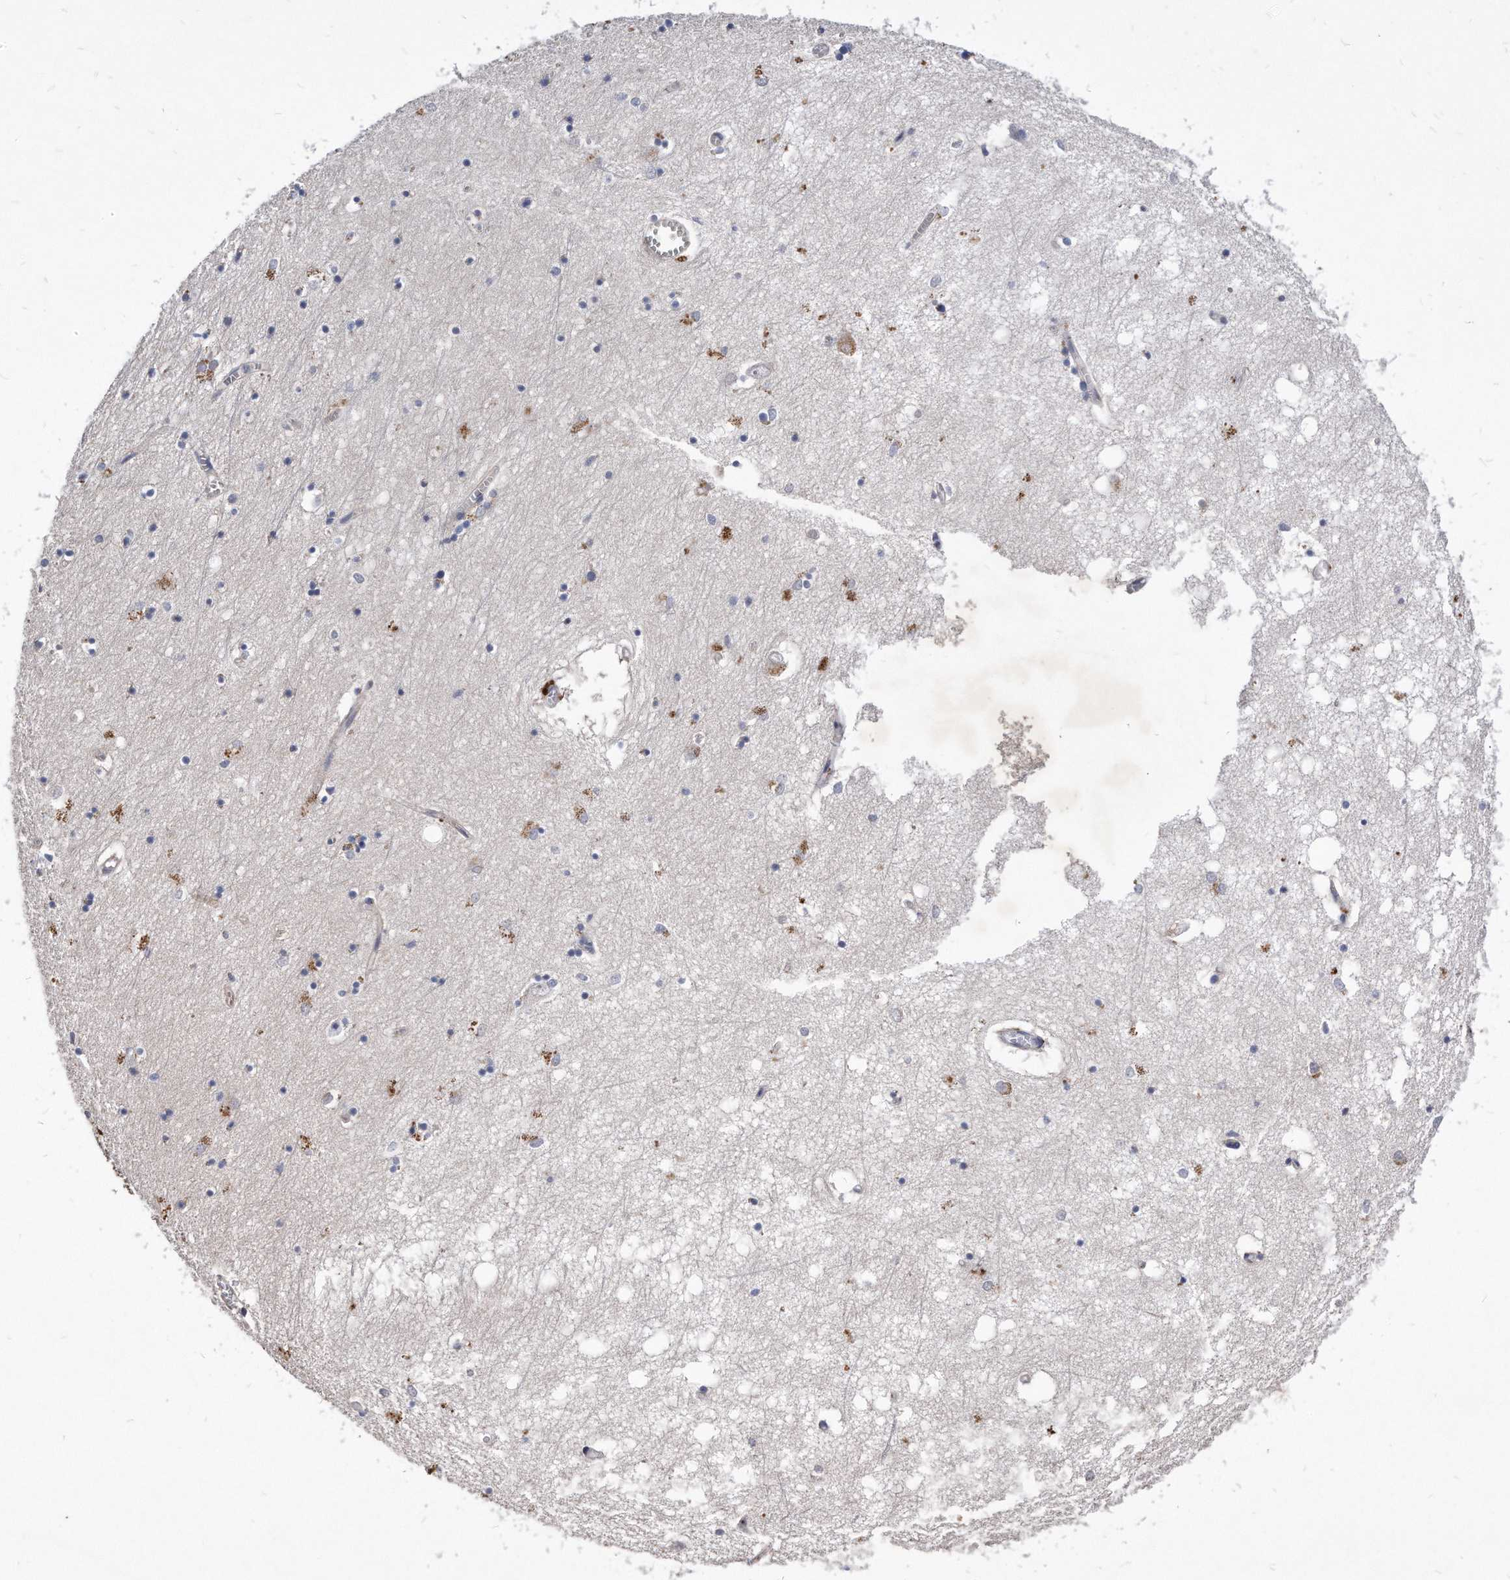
{"staining": {"intensity": "moderate", "quantity": "<25%", "location": "cytoplasmic/membranous"}, "tissue": "hippocampus", "cell_type": "Glial cells", "image_type": "normal", "snomed": [{"axis": "morphology", "description": "Normal tissue, NOS"}, {"axis": "topography", "description": "Hippocampus"}], "caption": "Glial cells show moderate cytoplasmic/membranous positivity in approximately <25% of cells in benign hippocampus.", "gene": "MGAT4A", "patient": {"sex": "male", "age": 70}}